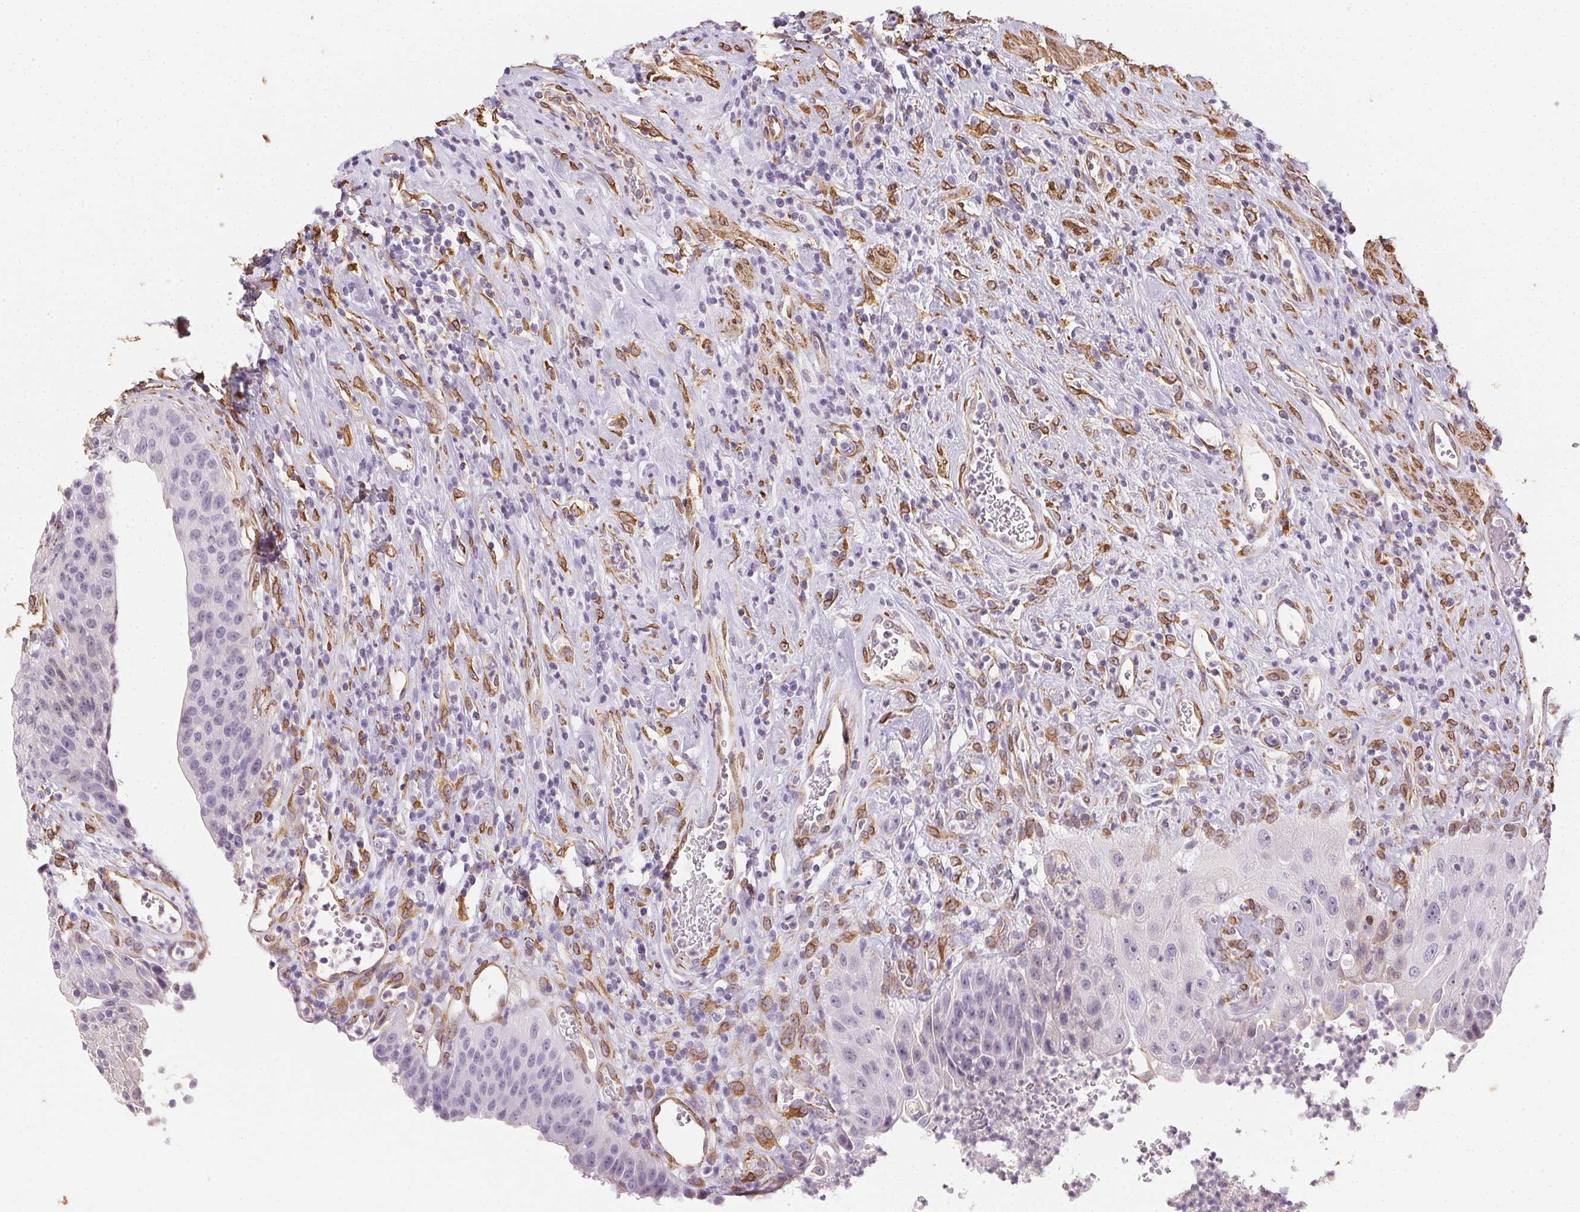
{"staining": {"intensity": "negative", "quantity": "none", "location": "none"}, "tissue": "urinary bladder", "cell_type": "Urothelial cells", "image_type": "normal", "snomed": [{"axis": "morphology", "description": "Normal tissue, NOS"}, {"axis": "topography", "description": "Urinary bladder"}], "caption": "An image of urinary bladder stained for a protein displays no brown staining in urothelial cells.", "gene": "RSBN1", "patient": {"sex": "female", "age": 56}}